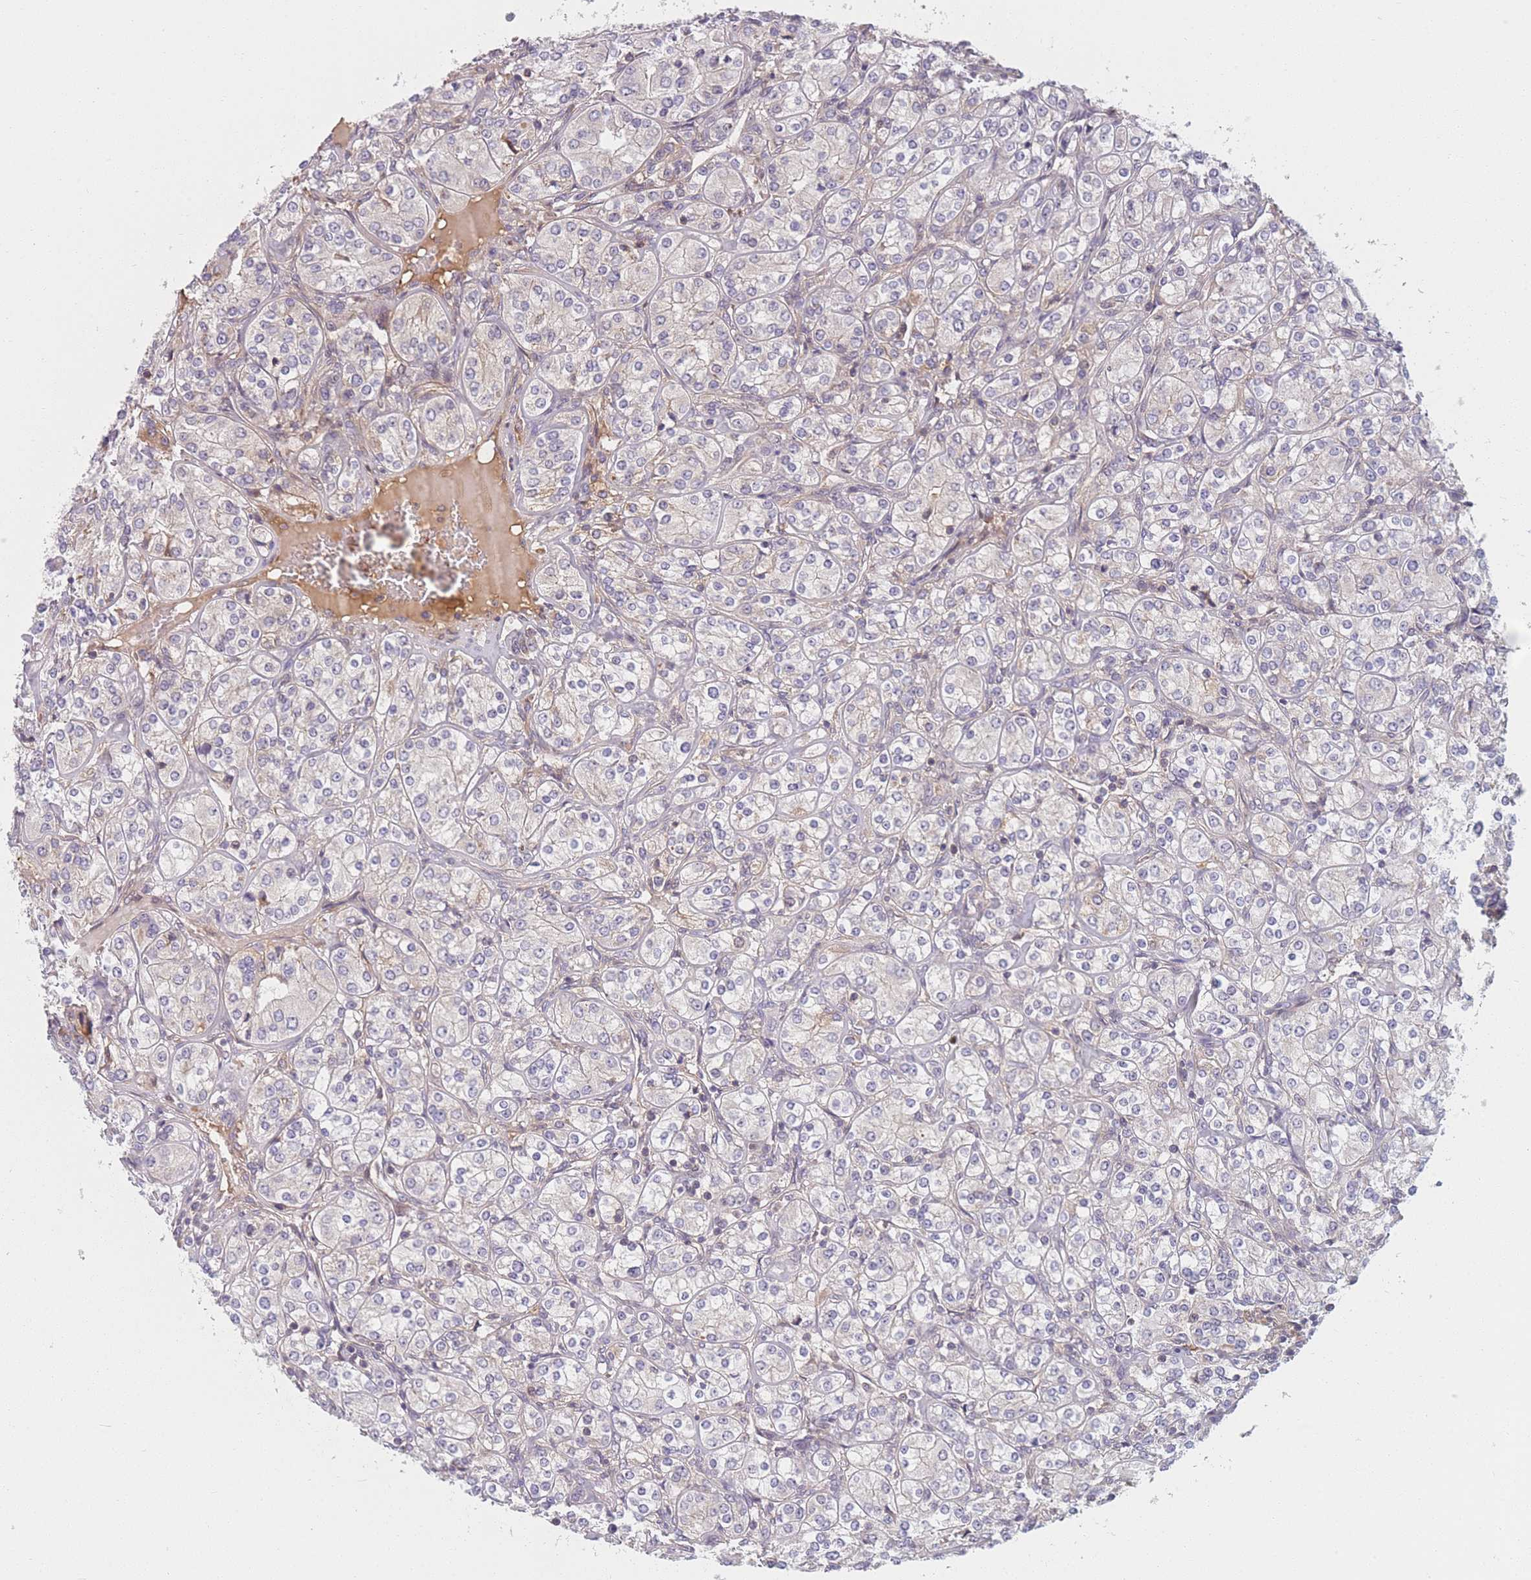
{"staining": {"intensity": "negative", "quantity": "none", "location": "none"}, "tissue": "renal cancer", "cell_type": "Tumor cells", "image_type": "cancer", "snomed": [{"axis": "morphology", "description": "Adenocarcinoma, NOS"}, {"axis": "topography", "description": "Kidney"}], "caption": "Protein analysis of renal cancer (adenocarcinoma) shows no significant positivity in tumor cells.", "gene": "FAM153A", "patient": {"sex": "male", "age": 77}}